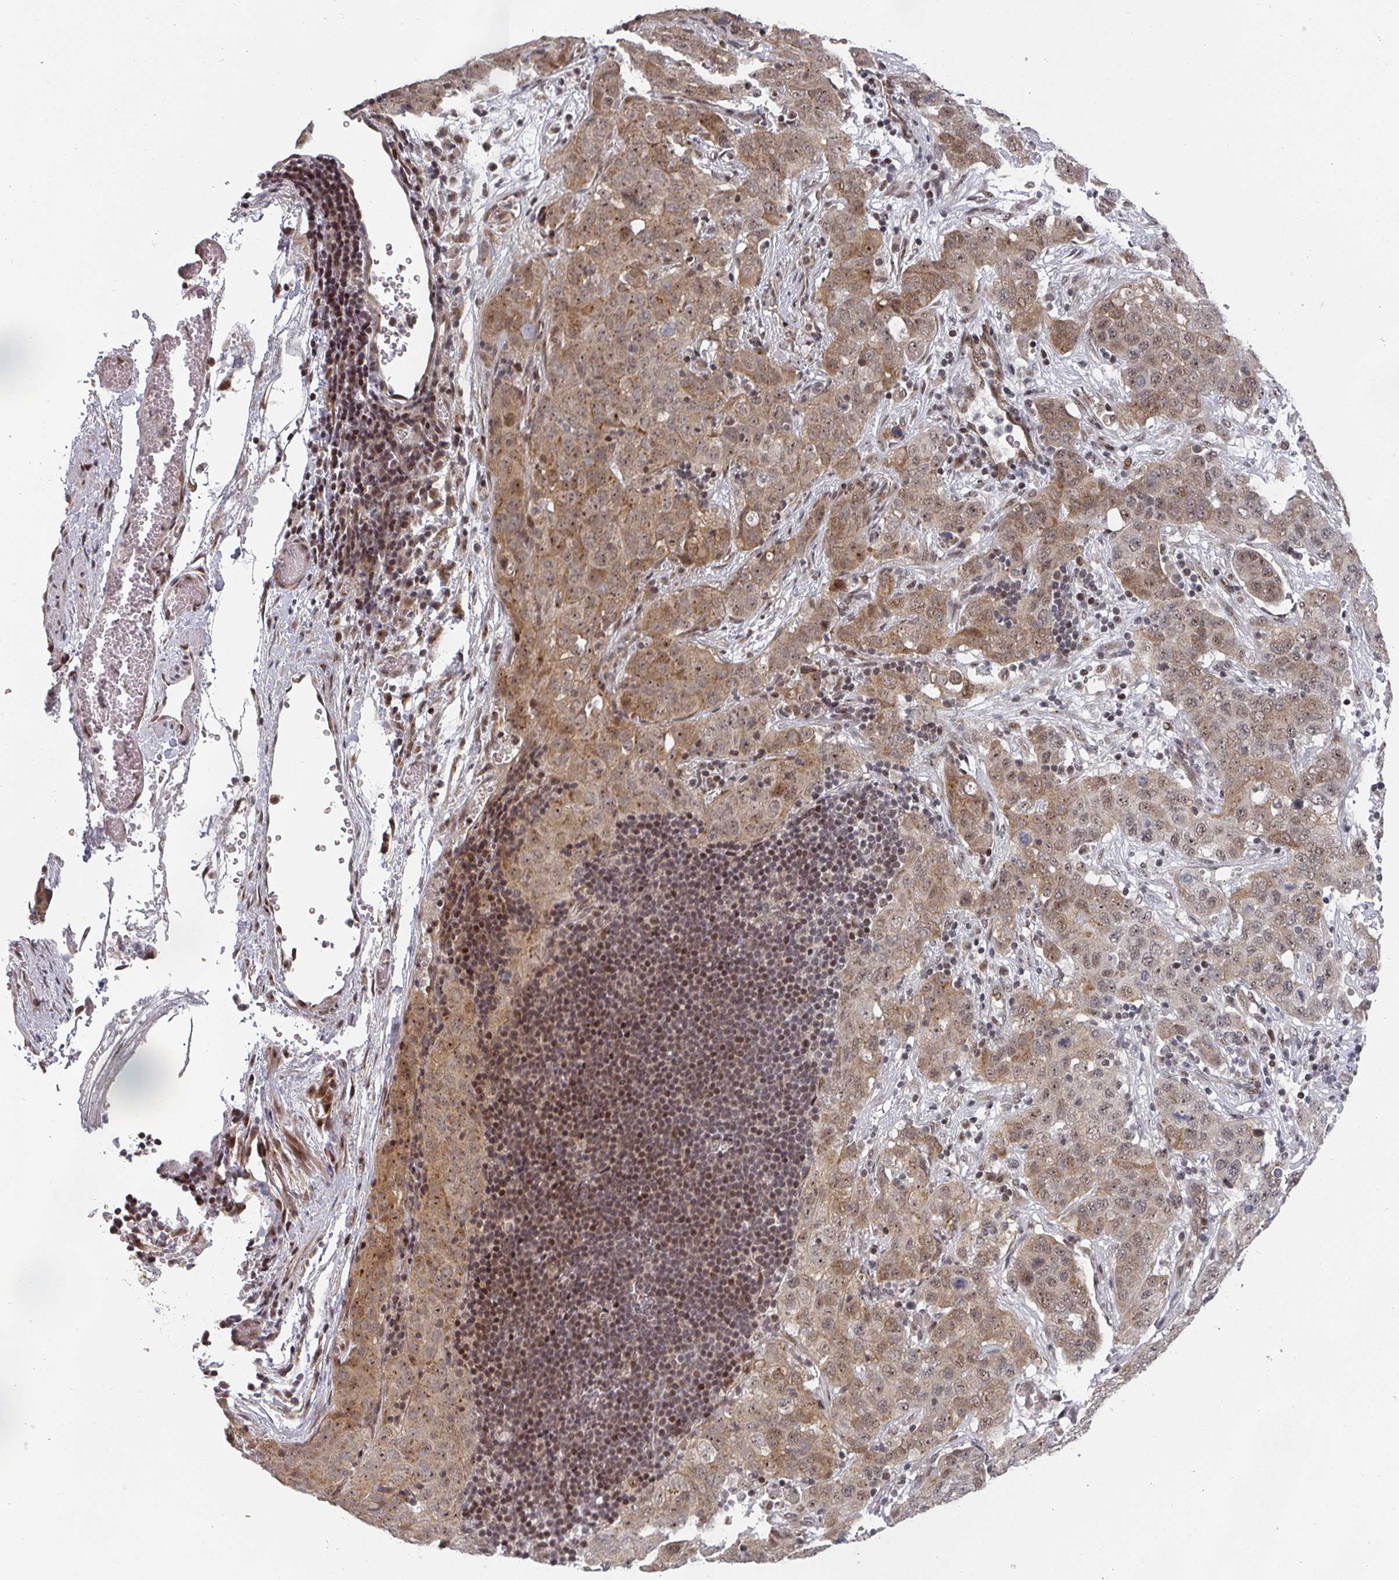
{"staining": {"intensity": "moderate", "quantity": ">75%", "location": "cytoplasmic/membranous,nuclear"}, "tissue": "stomach cancer", "cell_type": "Tumor cells", "image_type": "cancer", "snomed": [{"axis": "morphology", "description": "Normal tissue, NOS"}, {"axis": "morphology", "description": "Adenocarcinoma, NOS"}, {"axis": "topography", "description": "Lymph node"}, {"axis": "topography", "description": "Stomach"}], "caption": "Adenocarcinoma (stomach) stained with DAB (3,3'-diaminobenzidine) immunohistochemistry displays medium levels of moderate cytoplasmic/membranous and nuclear positivity in about >75% of tumor cells.", "gene": "KIF1C", "patient": {"sex": "male", "age": 48}}